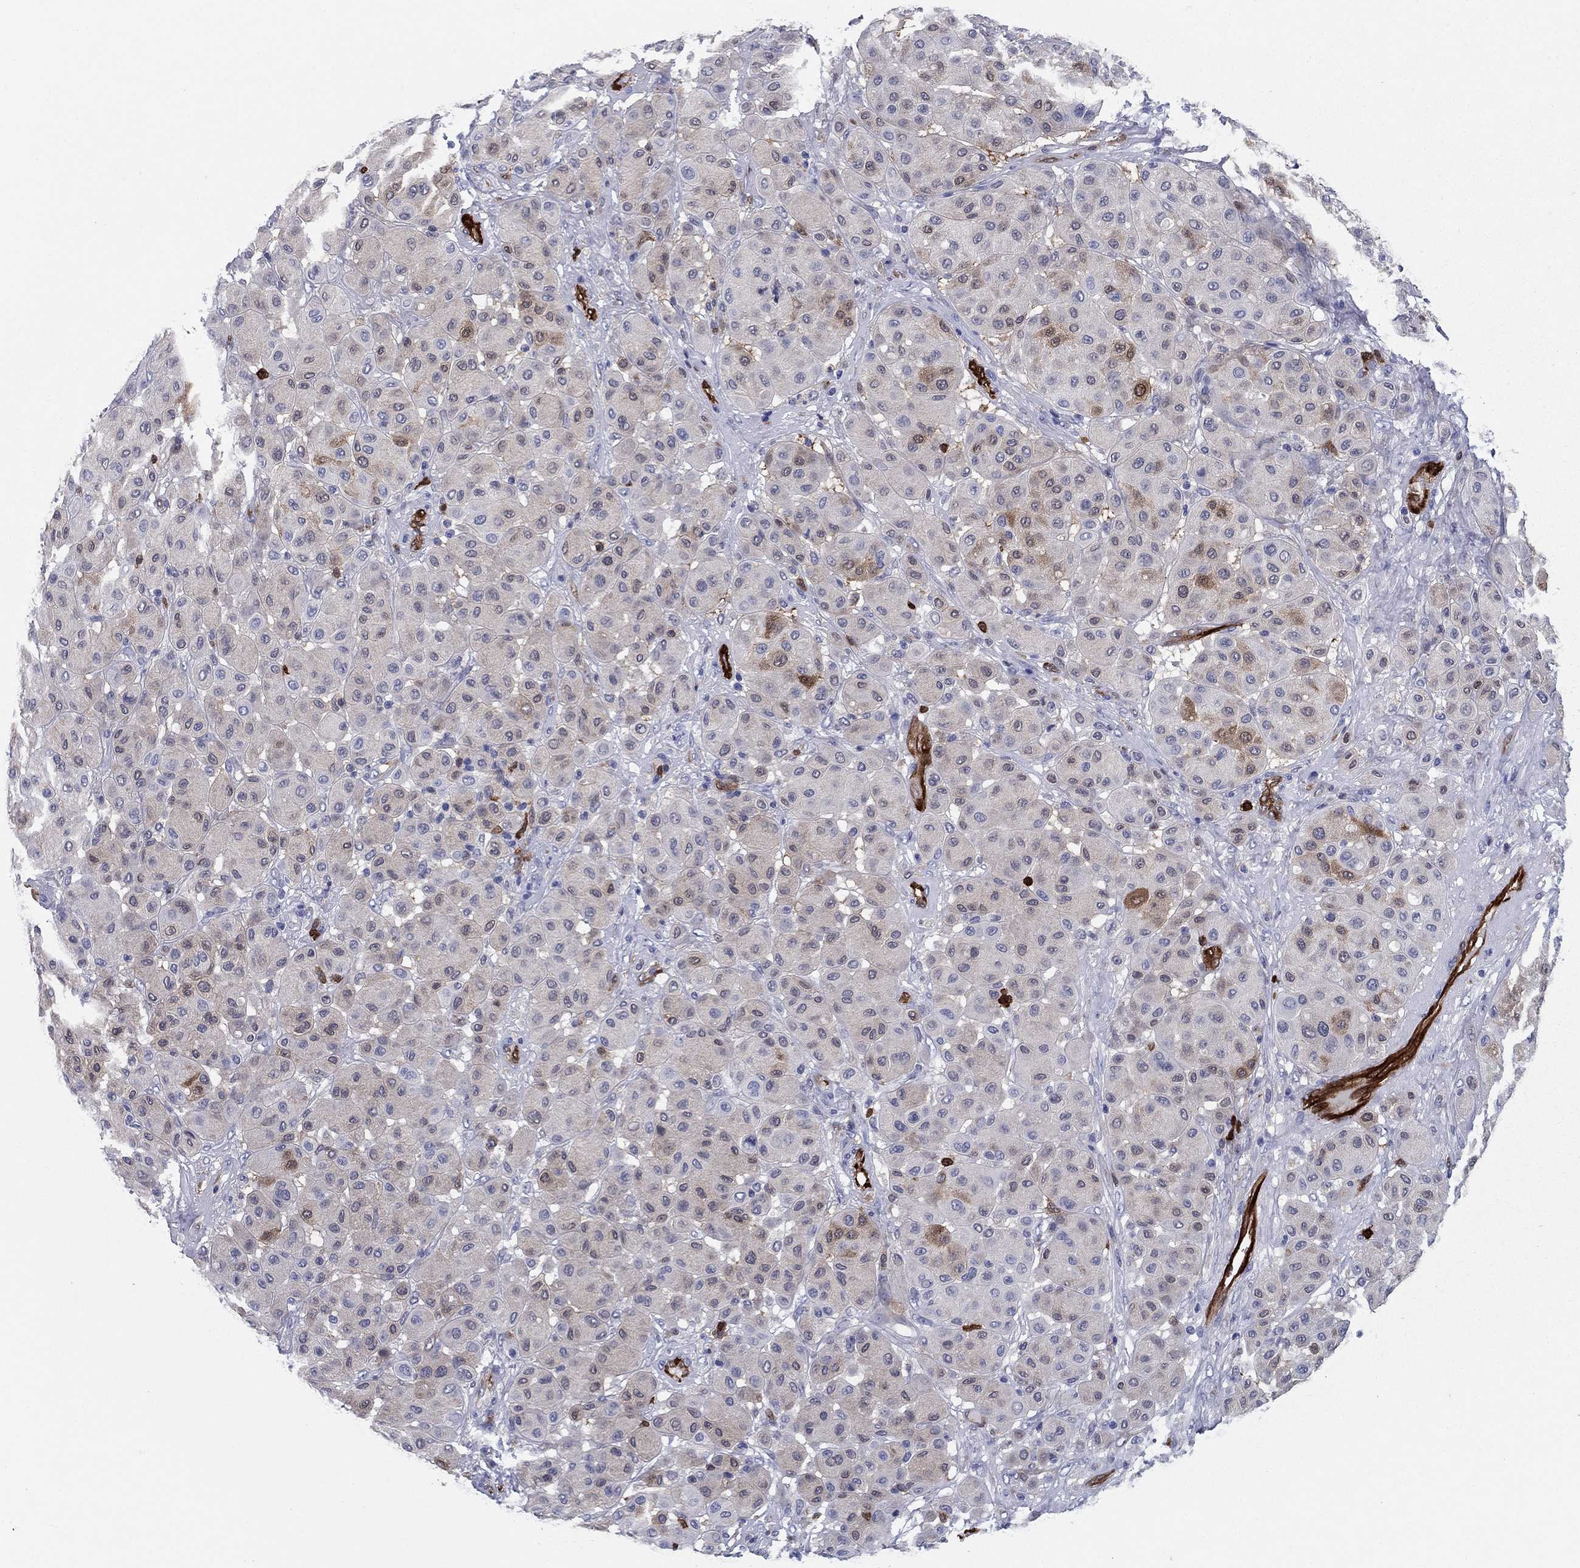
{"staining": {"intensity": "moderate", "quantity": "<25%", "location": "cytoplasmic/membranous"}, "tissue": "melanoma", "cell_type": "Tumor cells", "image_type": "cancer", "snomed": [{"axis": "morphology", "description": "Malignant melanoma, Metastatic site"}, {"axis": "topography", "description": "Smooth muscle"}], "caption": "About <25% of tumor cells in human melanoma show moderate cytoplasmic/membranous protein positivity as visualized by brown immunohistochemical staining.", "gene": "STMN1", "patient": {"sex": "male", "age": 41}}